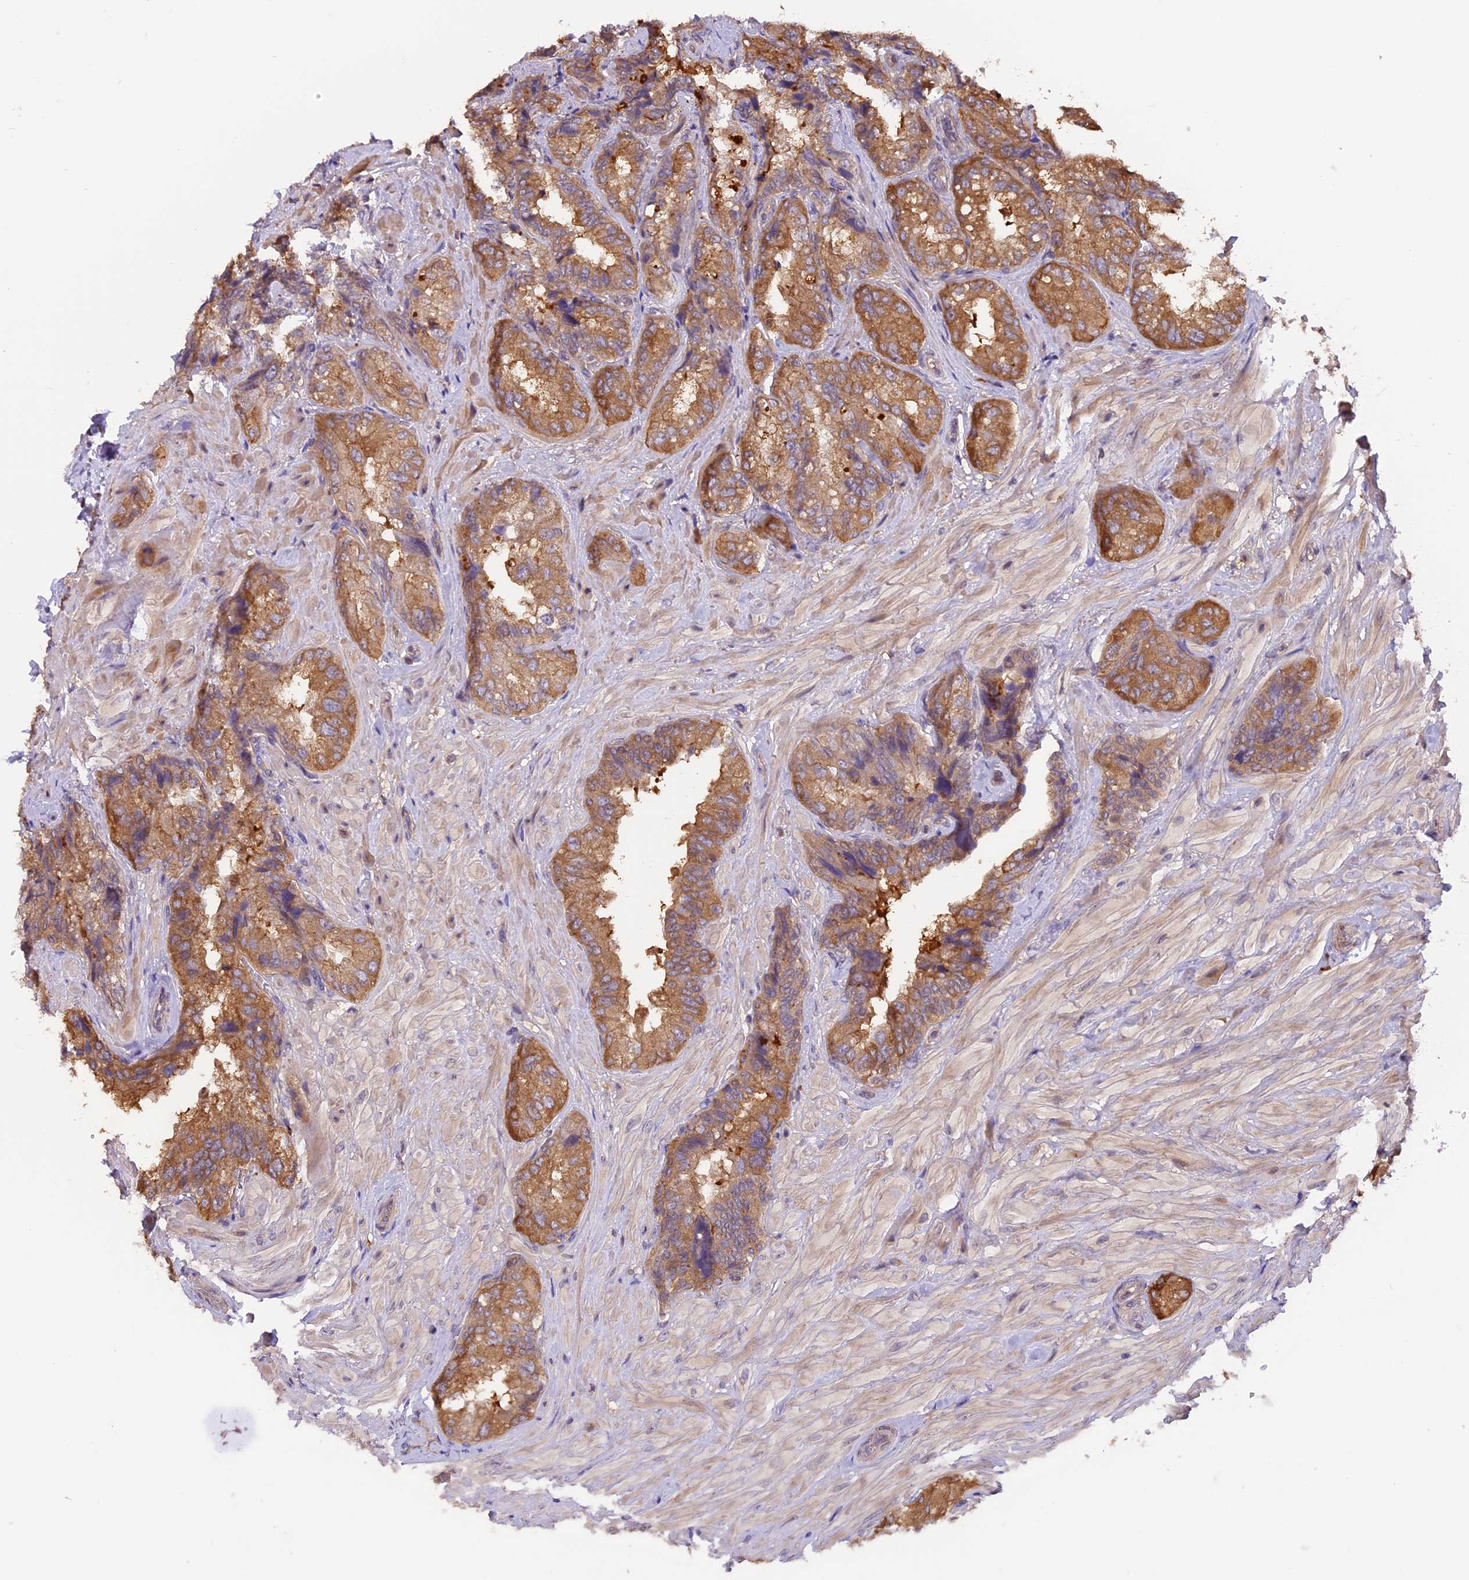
{"staining": {"intensity": "moderate", "quantity": ">75%", "location": "cytoplasmic/membranous"}, "tissue": "seminal vesicle", "cell_type": "Glandular cells", "image_type": "normal", "snomed": [{"axis": "morphology", "description": "Normal tissue, NOS"}, {"axis": "topography", "description": "Prostate and seminal vesicle, NOS"}, {"axis": "topography", "description": "Prostate"}, {"axis": "topography", "description": "Seminal veicle"}], "caption": "High-power microscopy captured an immunohistochemistry image of unremarkable seminal vesicle, revealing moderate cytoplasmic/membranous staining in approximately >75% of glandular cells.", "gene": "SETD6", "patient": {"sex": "male", "age": 67}}